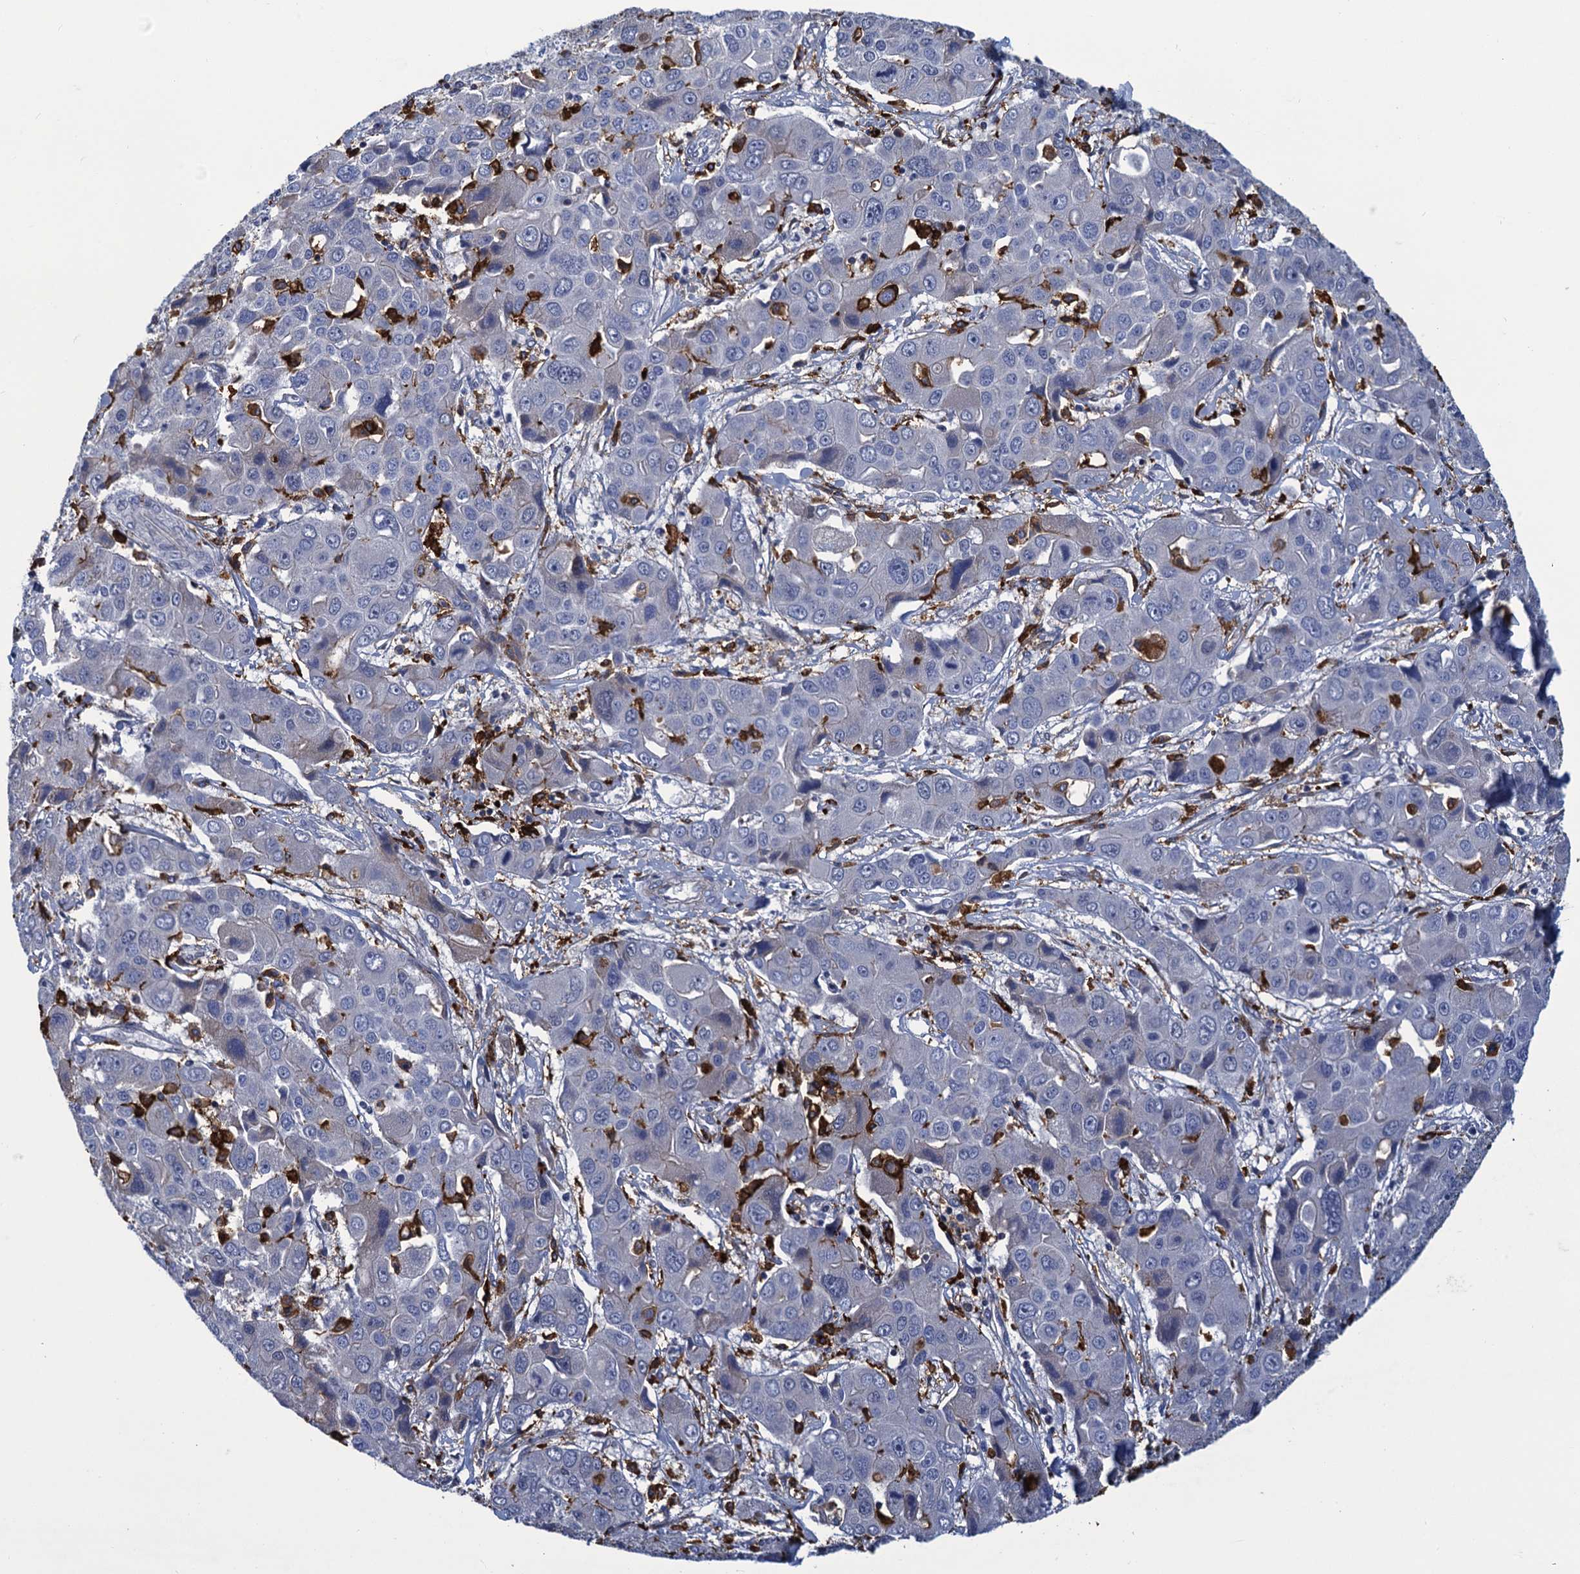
{"staining": {"intensity": "negative", "quantity": "none", "location": "none"}, "tissue": "liver cancer", "cell_type": "Tumor cells", "image_type": "cancer", "snomed": [{"axis": "morphology", "description": "Cholangiocarcinoma"}, {"axis": "topography", "description": "Liver"}], "caption": "Immunohistochemistry histopathology image of liver cholangiocarcinoma stained for a protein (brown), which exhibits no expression in tumor cells.", "gene": "DNHD1", "patient": {"sex": "male", "age": 67}}